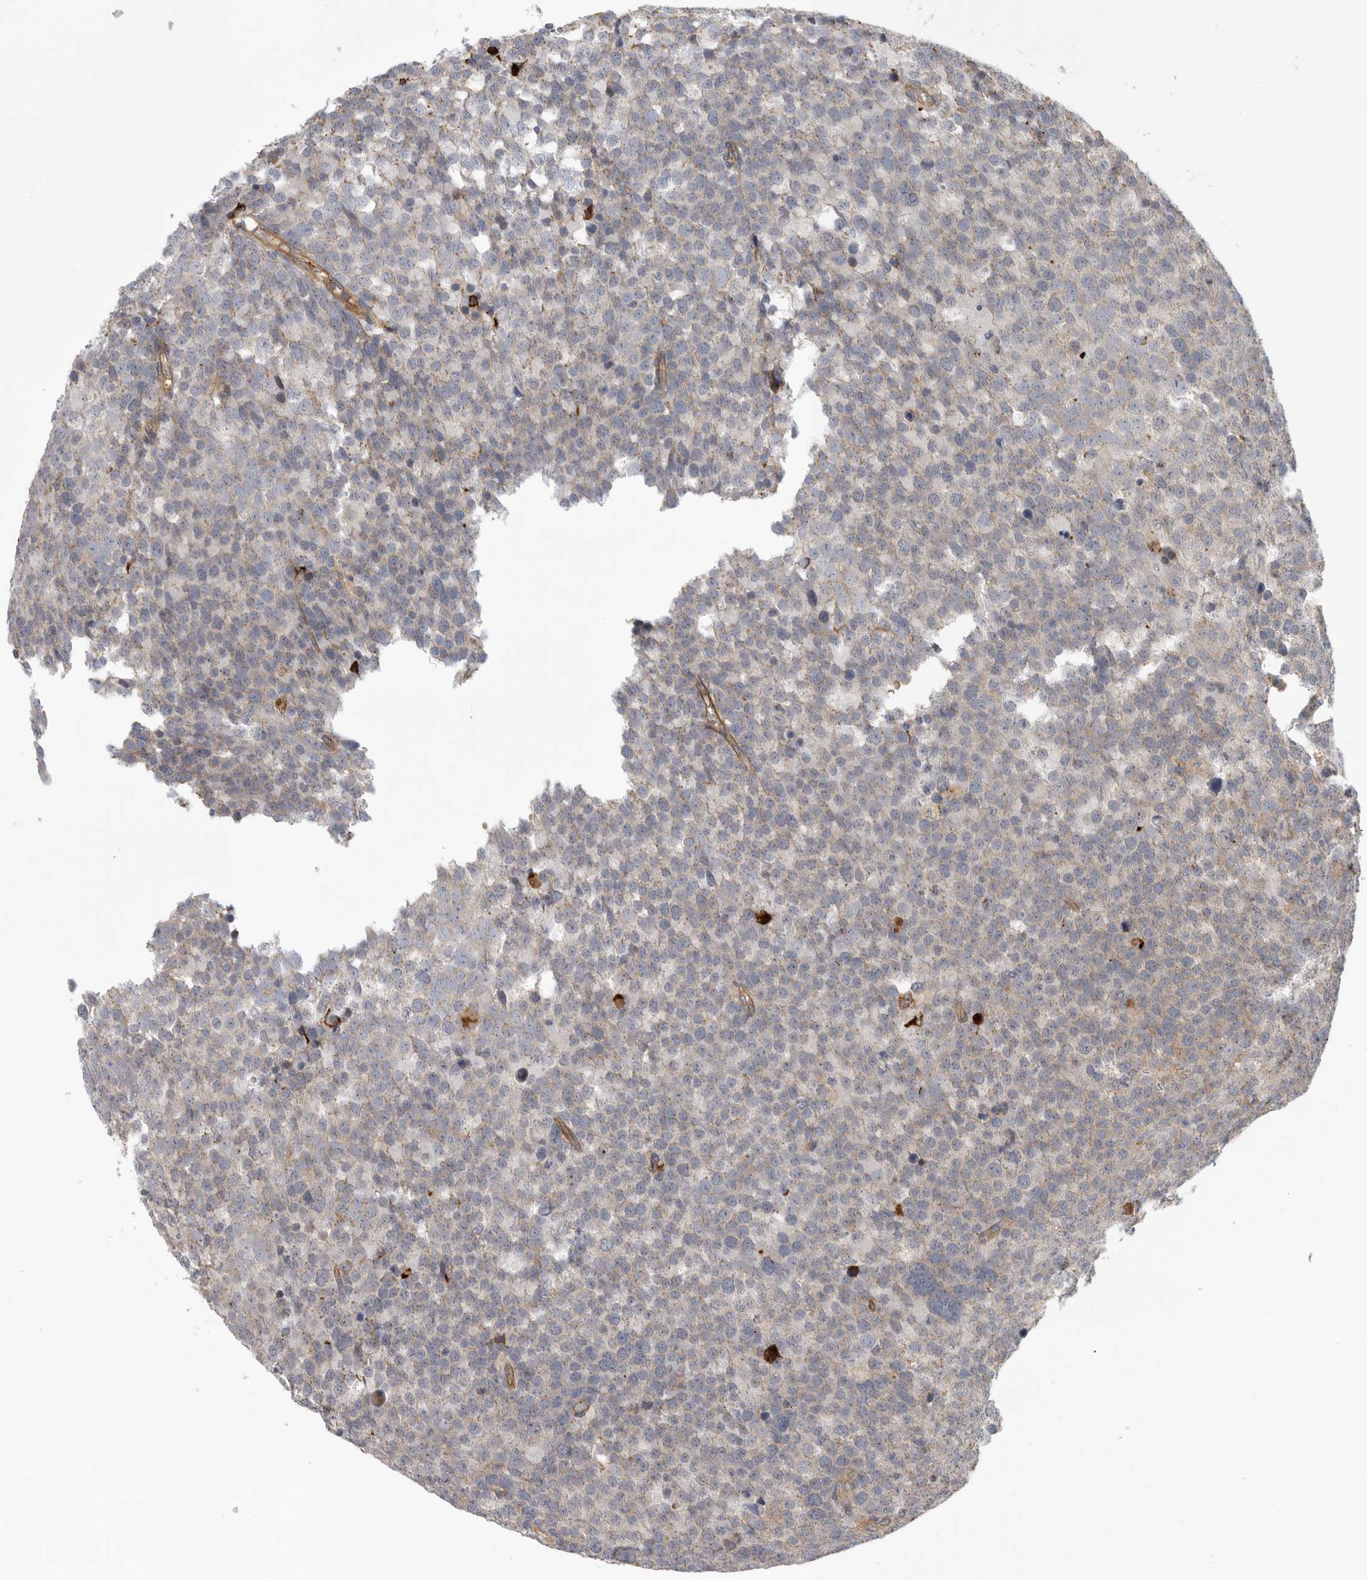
{"staining": {"intensity": "weak", "quantity": "25%-75%", "location": "cytoplasmic/membranous"}, "tissue": "testis cancer", "cell_type": "Tumor cells", "image_type": "cancer", "snomed": [{"axis": "morphology", "description": "Seminoma, NOS"}, {"axis": "topography", "description": "Testis"}], "caption": "The photomicrograph shows staining of seminoma (testis), revealing weak cytoplasmic/membranous protein positivity (brown color) within tumor cells. (DAB = brown stain, brightfield microscopy at high magnification).", "gene": "MLPH", "patient": {"sex": "male", "age": 71}}